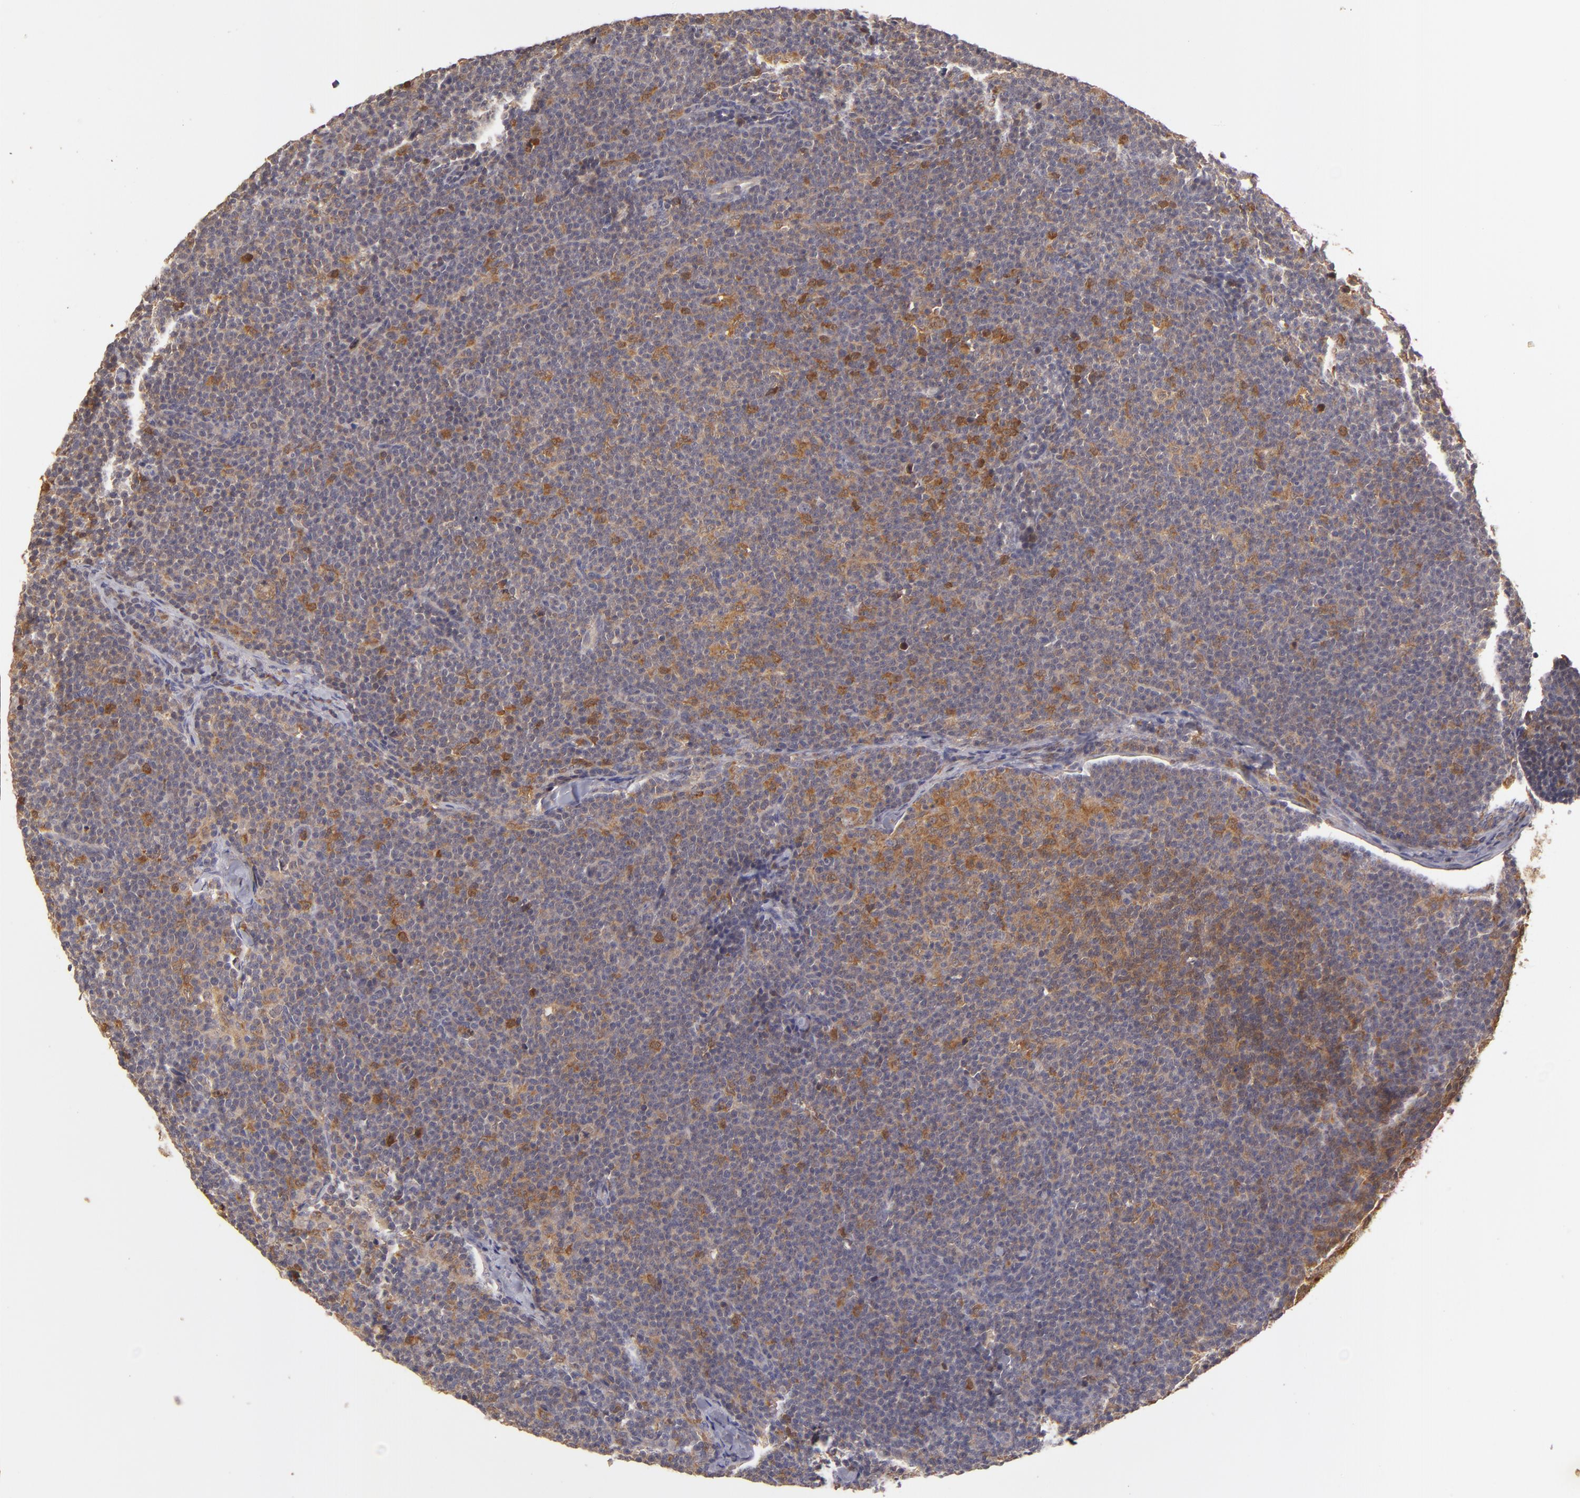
{"staining": {"intensity": "moderate", "quantity": ">75%", "location": "cytoplasmic/membranous"}, "tissue": "lymphoma", "cell_type": "Tumor cells", "image_type": "cancer", "snomed": [{"axis": "morphology", "description": "Malignant lymphoma, non-Hodgkin's type, High grade"}, {"axis": "topography", "description": "Lymph node"}], "caption": "The image reveals staining of malignant lymphoma, non-Hodgkin's type (high-grade), revealing moderate cytoplasmic/membranous protein positivity (brown color) within tumor cells. (brown staining indicates protein expression, while blue staining denotes nuclei).", "gene": "PRKCD", "patient": {"sex": "female", "age": 58}}